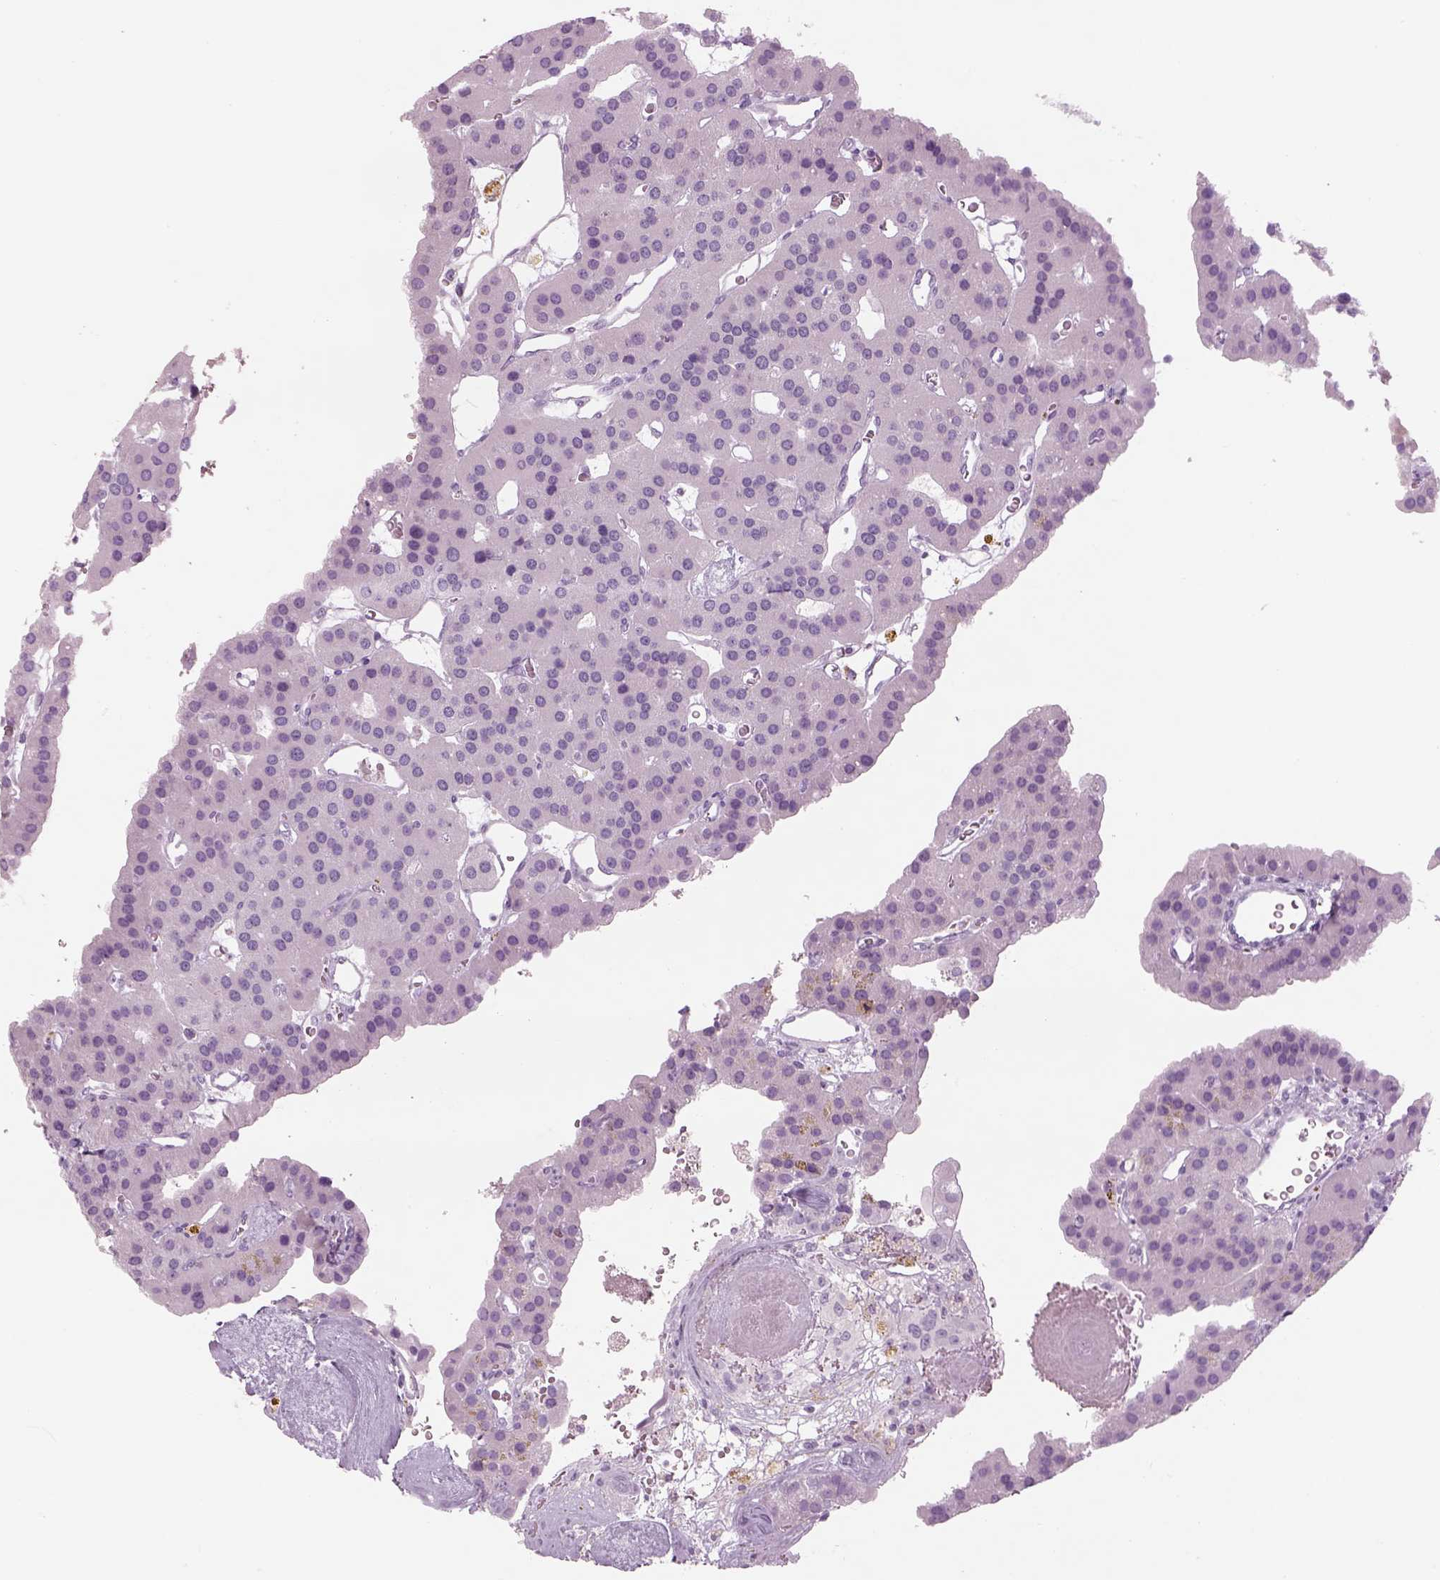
{"staining": {"intensity": "negative", "quantity": "none", "location": "none"}, "tissue": "parathyroid gland", "cell_type": "Glandular cells", "image_type": "normal", "snomed": [{"axis": "morphology", "description": "Normal tissue, NOS"}, {"axis": "morphology", "description": "Adenoma, NOS"}, {"axis": "topography", "description": "Parathyroid gland"}], "caption": "High power microscopy image of an IHC micrograph of normal parathyroid gland, revealing no significant expression in glandular cells.", "gene": "SAG", "patient": {"sex": "female", "age": 86}}